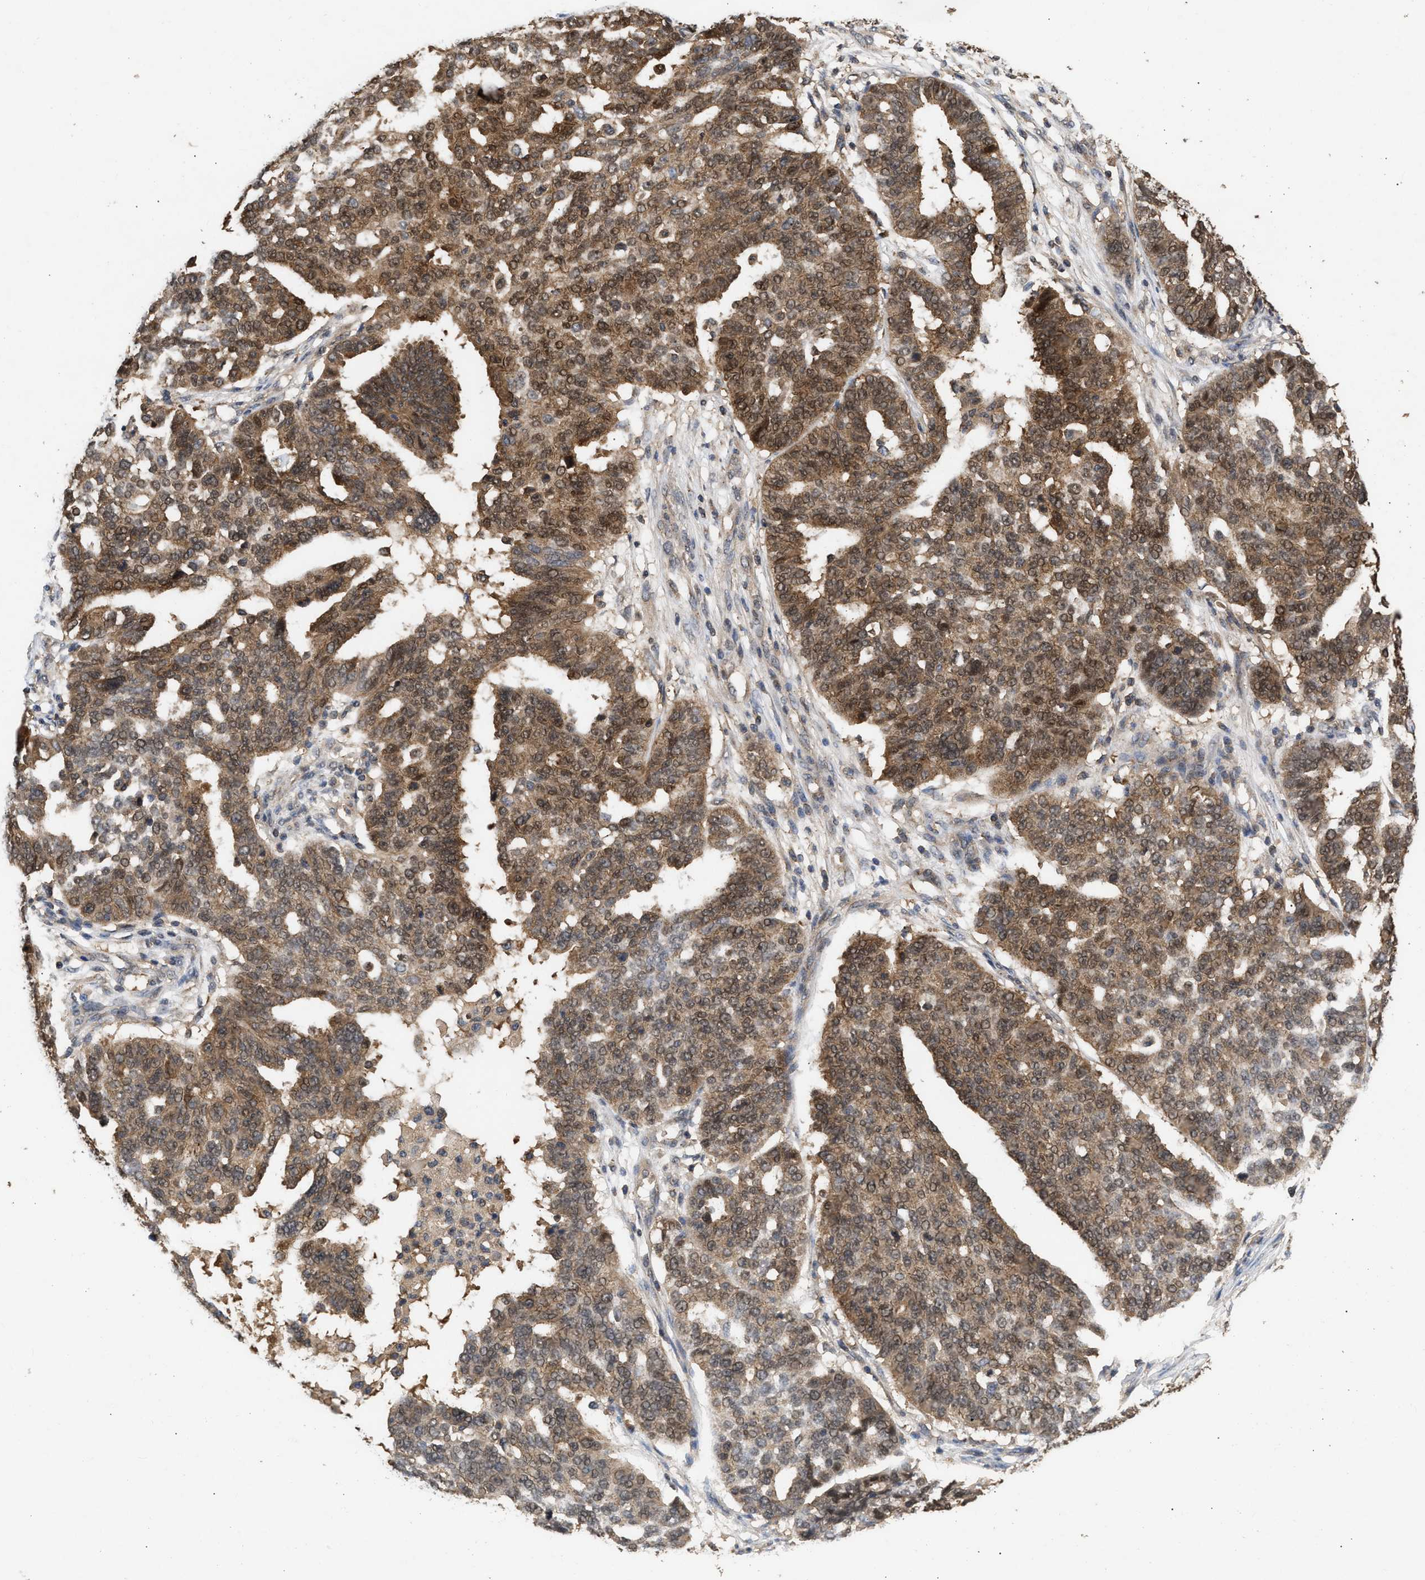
{"staining": {"intensity": "moderate", "quantity": ">75%", "location": "cytoplasmic/membranous,nuclear"}, "tissue": "ovarian cancer", "cell_type": "Tumor cells", "image_type": "cancer", "snomed": [{"axis": "morphology", "description": "Cystadenocarcinoma, serous, NOS"}, {"axis": "topography", "description": "Ovary"}], "caption": "Moderate cytoplasmic/membranous and nuclear positivity is seen in about >75% of tumor cells in ovarian serous cystadenocarcinoma.", "gene": "FITM1", "patient": {"sex": "female", "age": 59}}